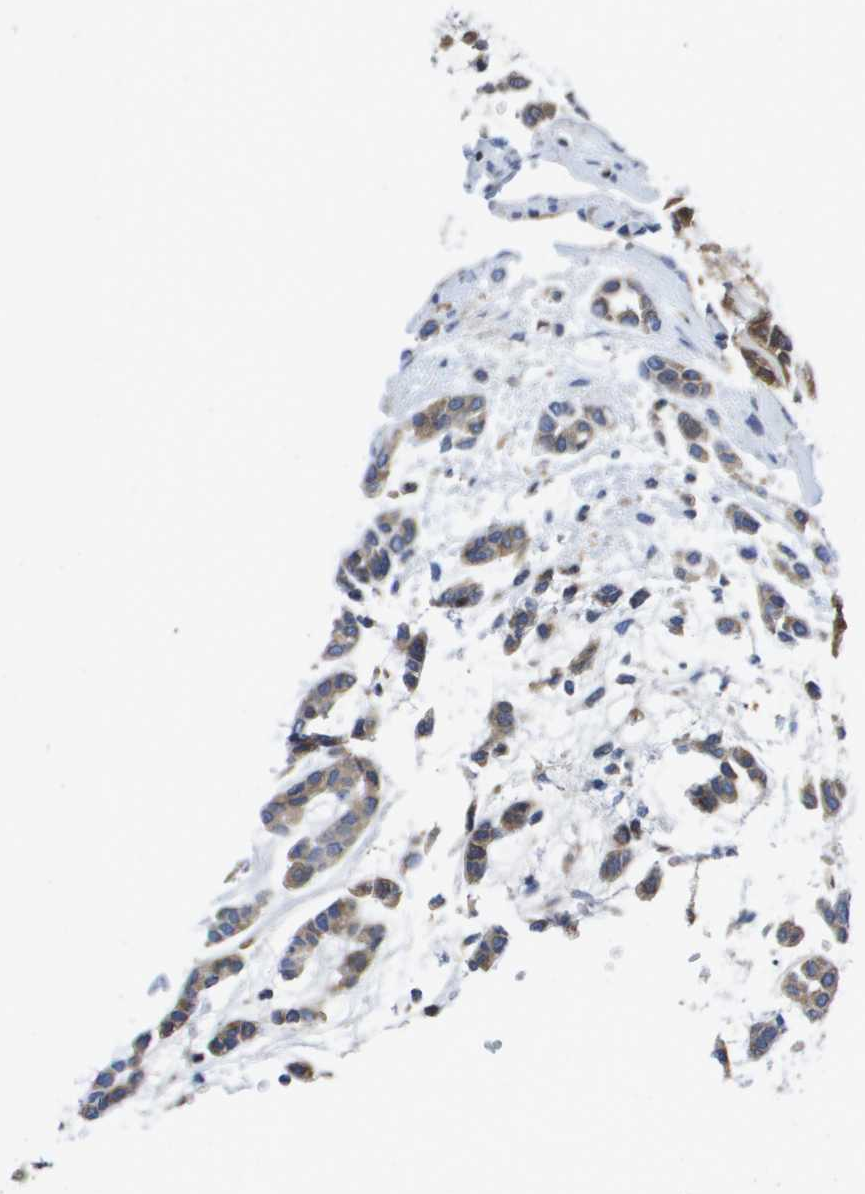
{"staining": {"intensity": "weak", "quantity": ">75%", "location": "cytoplasmic/membranous"}, "tissue": "head and neck cancer", "cell_type": "Tumor cells", "image_type": "cancer", "snomed": [{"axis": "morphology", "description": "Adenocarcinoma, NOS"}, {"axis": "morphology", "description": "Adenoma, NOS"}, {"axis": "topography", "description": "Head-Neck"}], "caption": "Head and neck adenoma was stained to show a protein in brown. There is low levels of weak cytoplasmic/membranous staining in approximately >75% of tumor cells. (Stains: DAB (3,3'-diaminobenzidine) in brown, nuclei in blue, Microscopy: brightfield microscopy at high magnification).", "gene": "SERPINC1", "patient": {"sex": "female", "age": 55}}